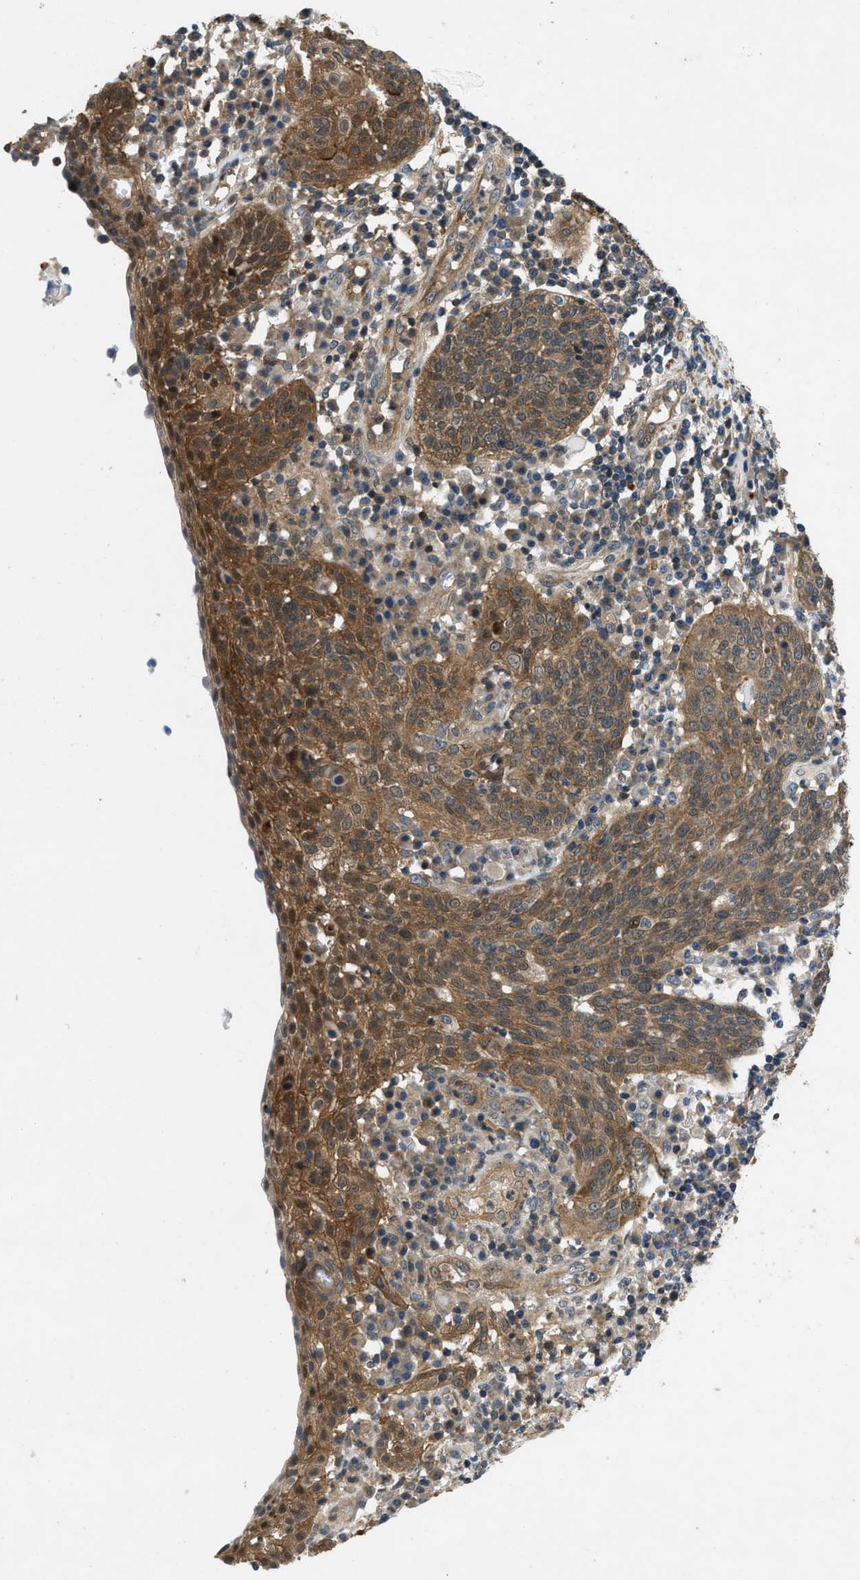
{"staining": {"intensity": "moderate", "quantity": ">75%", "location": "cytoplasmic/membranous"}, "tissue": "cervical cancer", "cell_type": "Tumor cells", "image_type": "cancer", "snomed": [{"axis": "morphology", "description": "Squamous cell carcinoma, NOS"}, {"axis": "topography", "description": "Cervix"}], "caption": "Immunohistochemical staining of squamous cell carcinoma (cervical) reveals medium levels of moderate cytoplasmic/membranous protein positivity in approximately >75% of tumor cells. Nuclei are stained in blue.", "gene": "GPR31", "patient": {"sex": "female", "age": 34}}